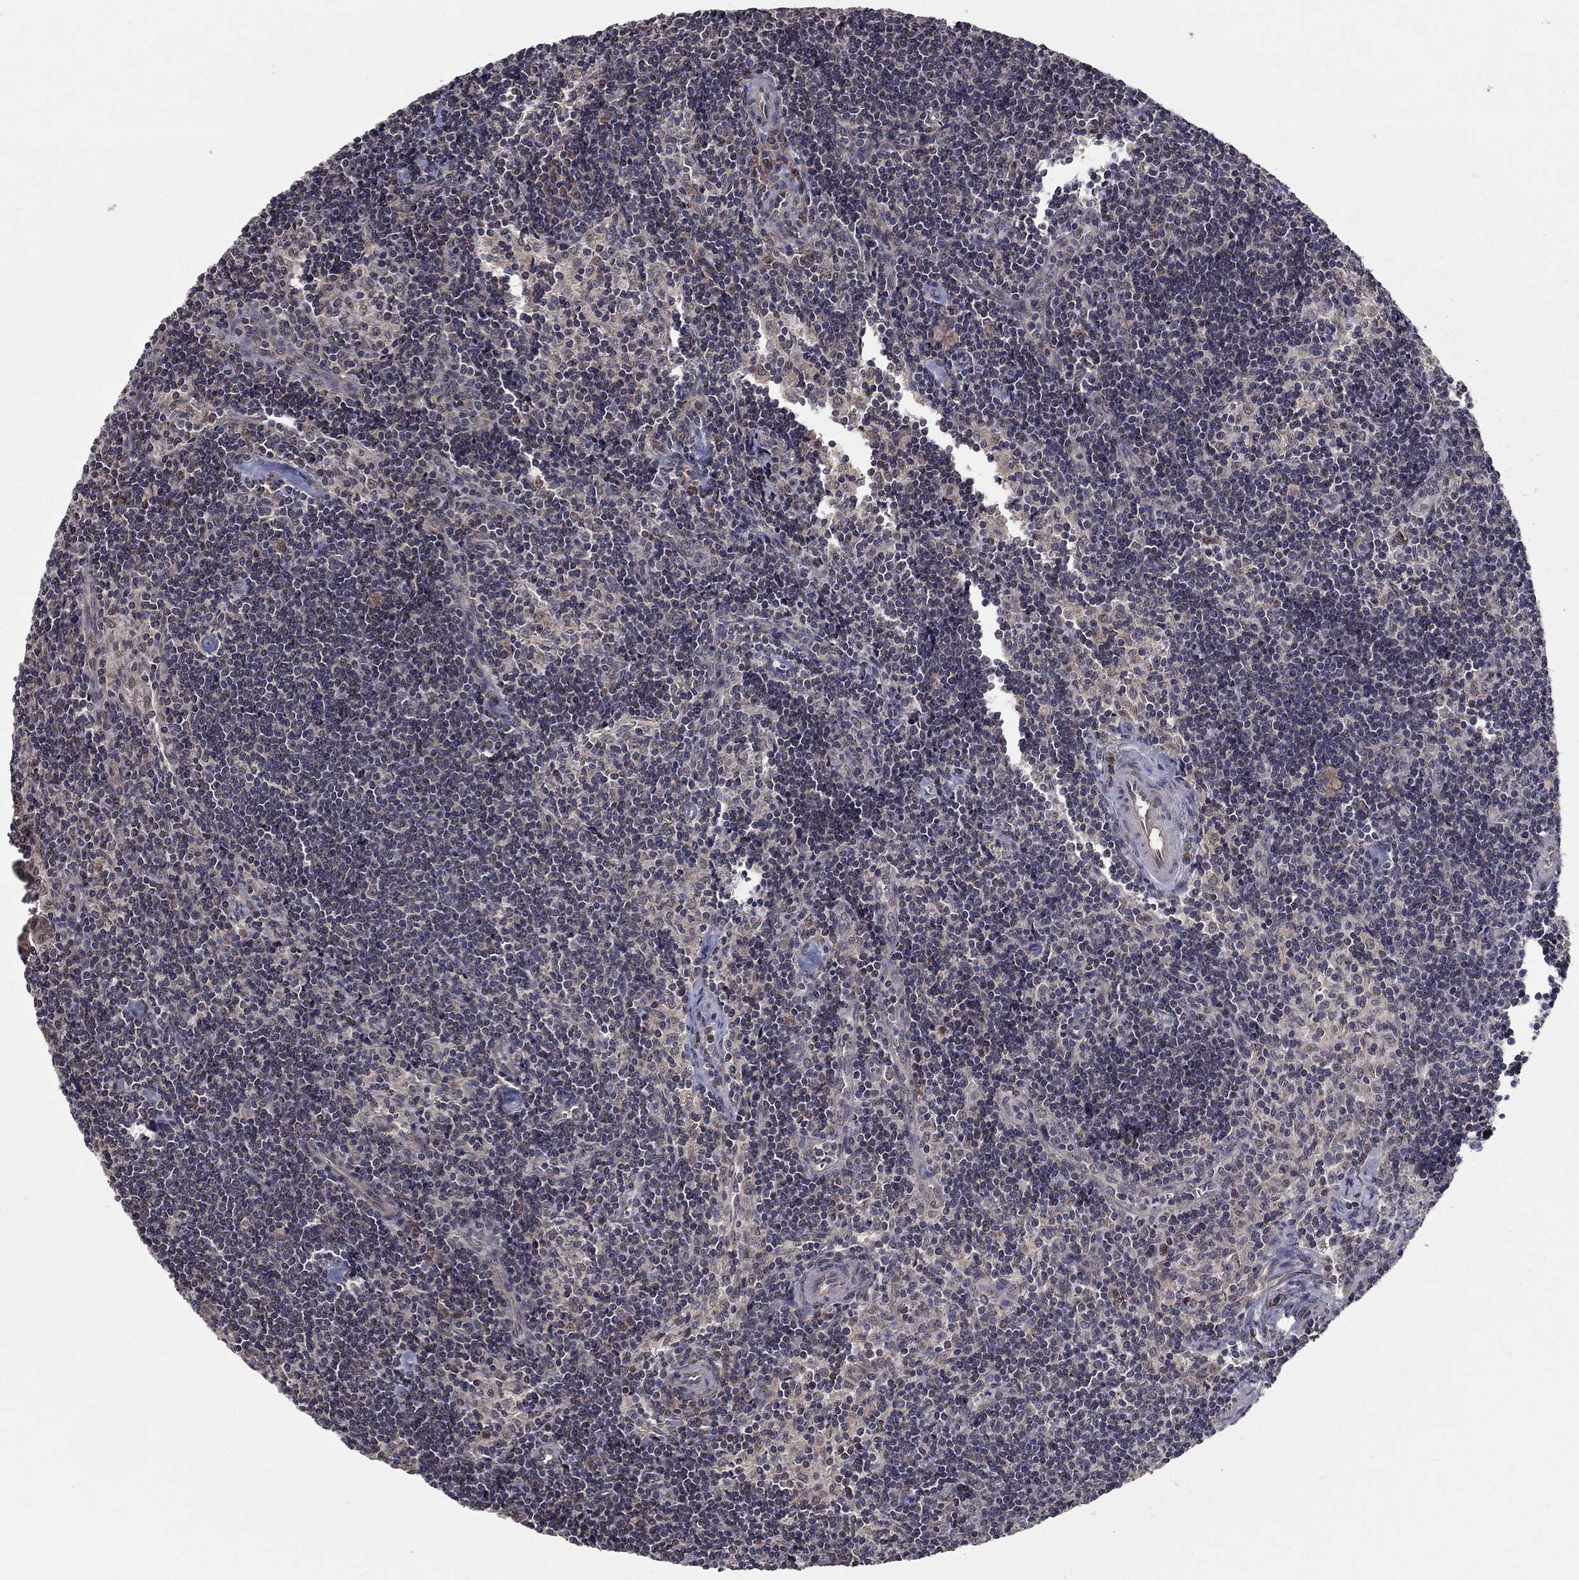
{"staining": {"intensity": "negative", "quantity": "none", "location": "none"}, "tissue": "lymph node", "cell_type": "Non-germinal center cells", "image_type": "normal", "snomed": [{"axis": "morphology", "description": "Normal tissue, NOS"}, {"axis": "topography", "description": "Lymph node"}], "caption": "Lymph node stained for a protein using IHC shows no staining non-germinal center cells.", "gene": "SLC2A13", "patient": {"sex": "female", "age": 51}}